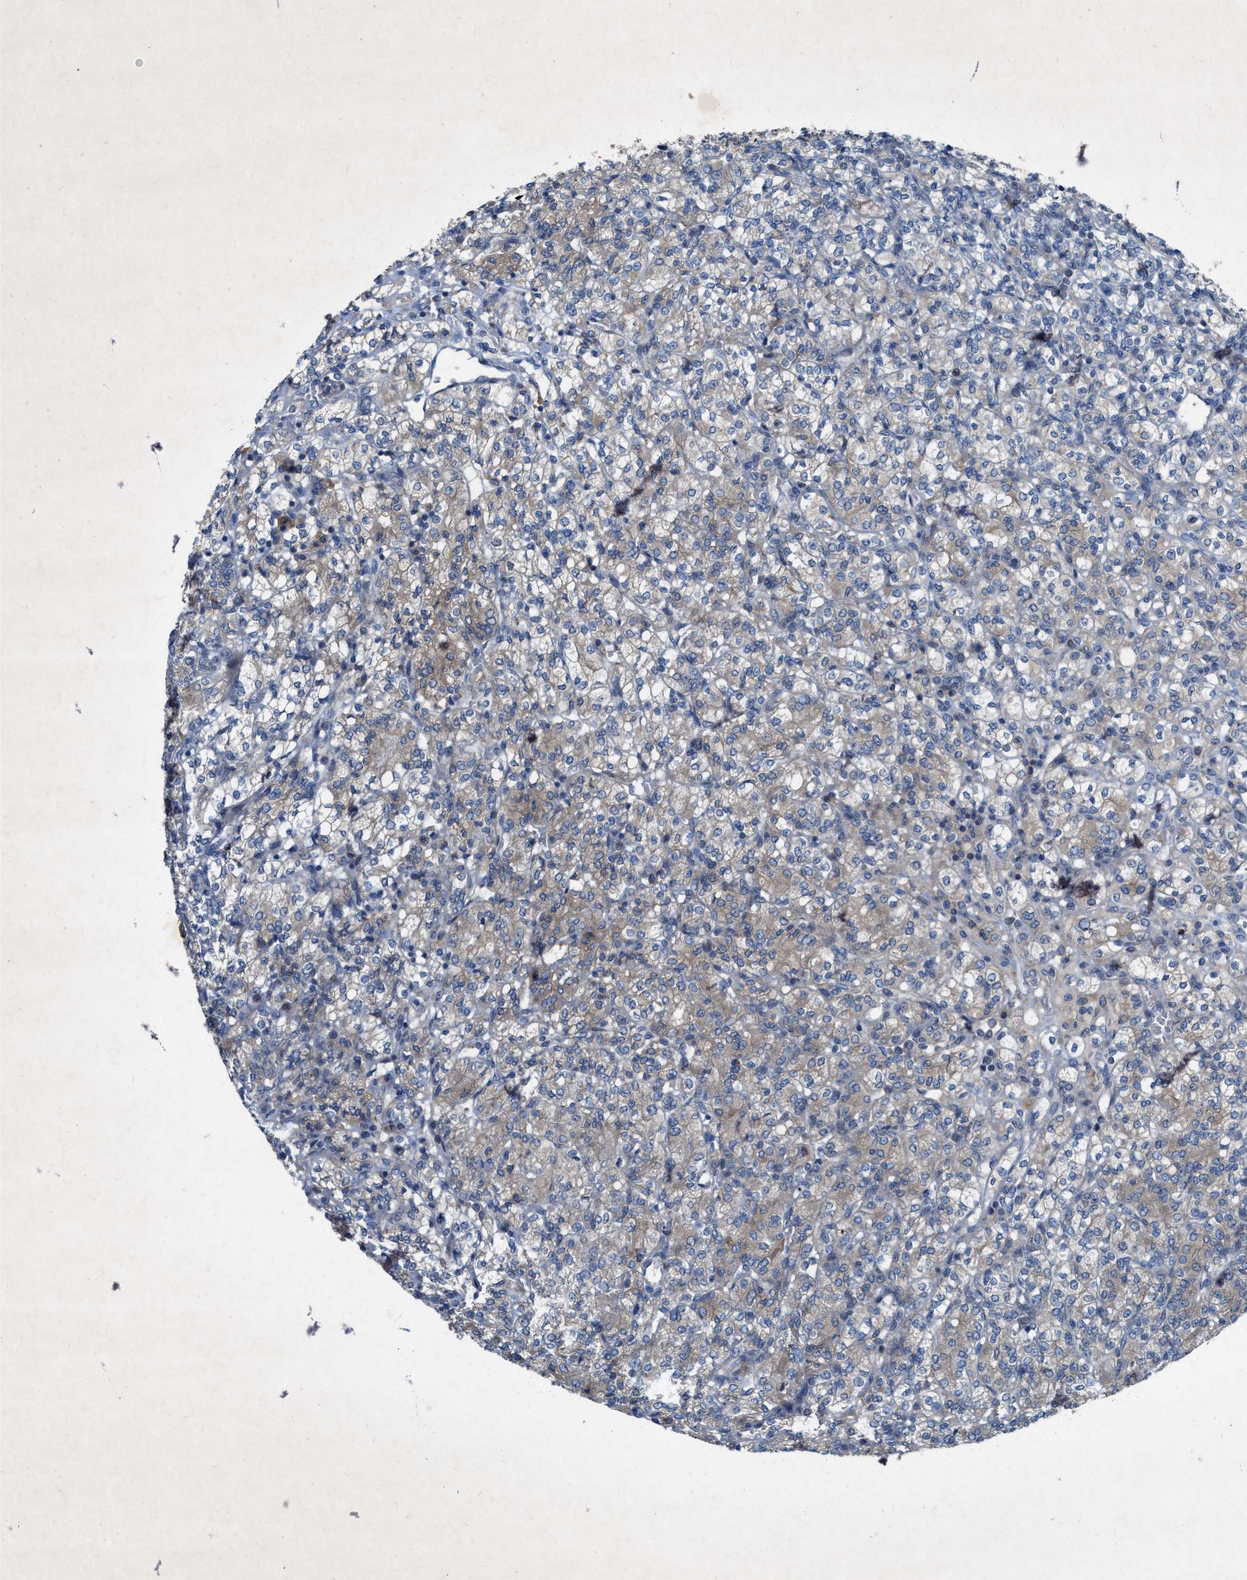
{"staining": {"intensity": "weak", "quantity": "<25%", "location": "cytoplasmic/membranous"}, "tissue": "renal cancer", "cell_type": "Tumor cells", "image_type": "cancer", "snomed": [{"axis": "morphology", "description": "Adenocarcinoma, NOS"}, {"axis": "topography", "description": "Kidney"}], "caption": "Immunohistochemistry of renal cancer (adenocarcinoma) exhibits no staining in tumor cells.", "gene": "URGCP", "patient": {"sex": "male", "age": 77}}